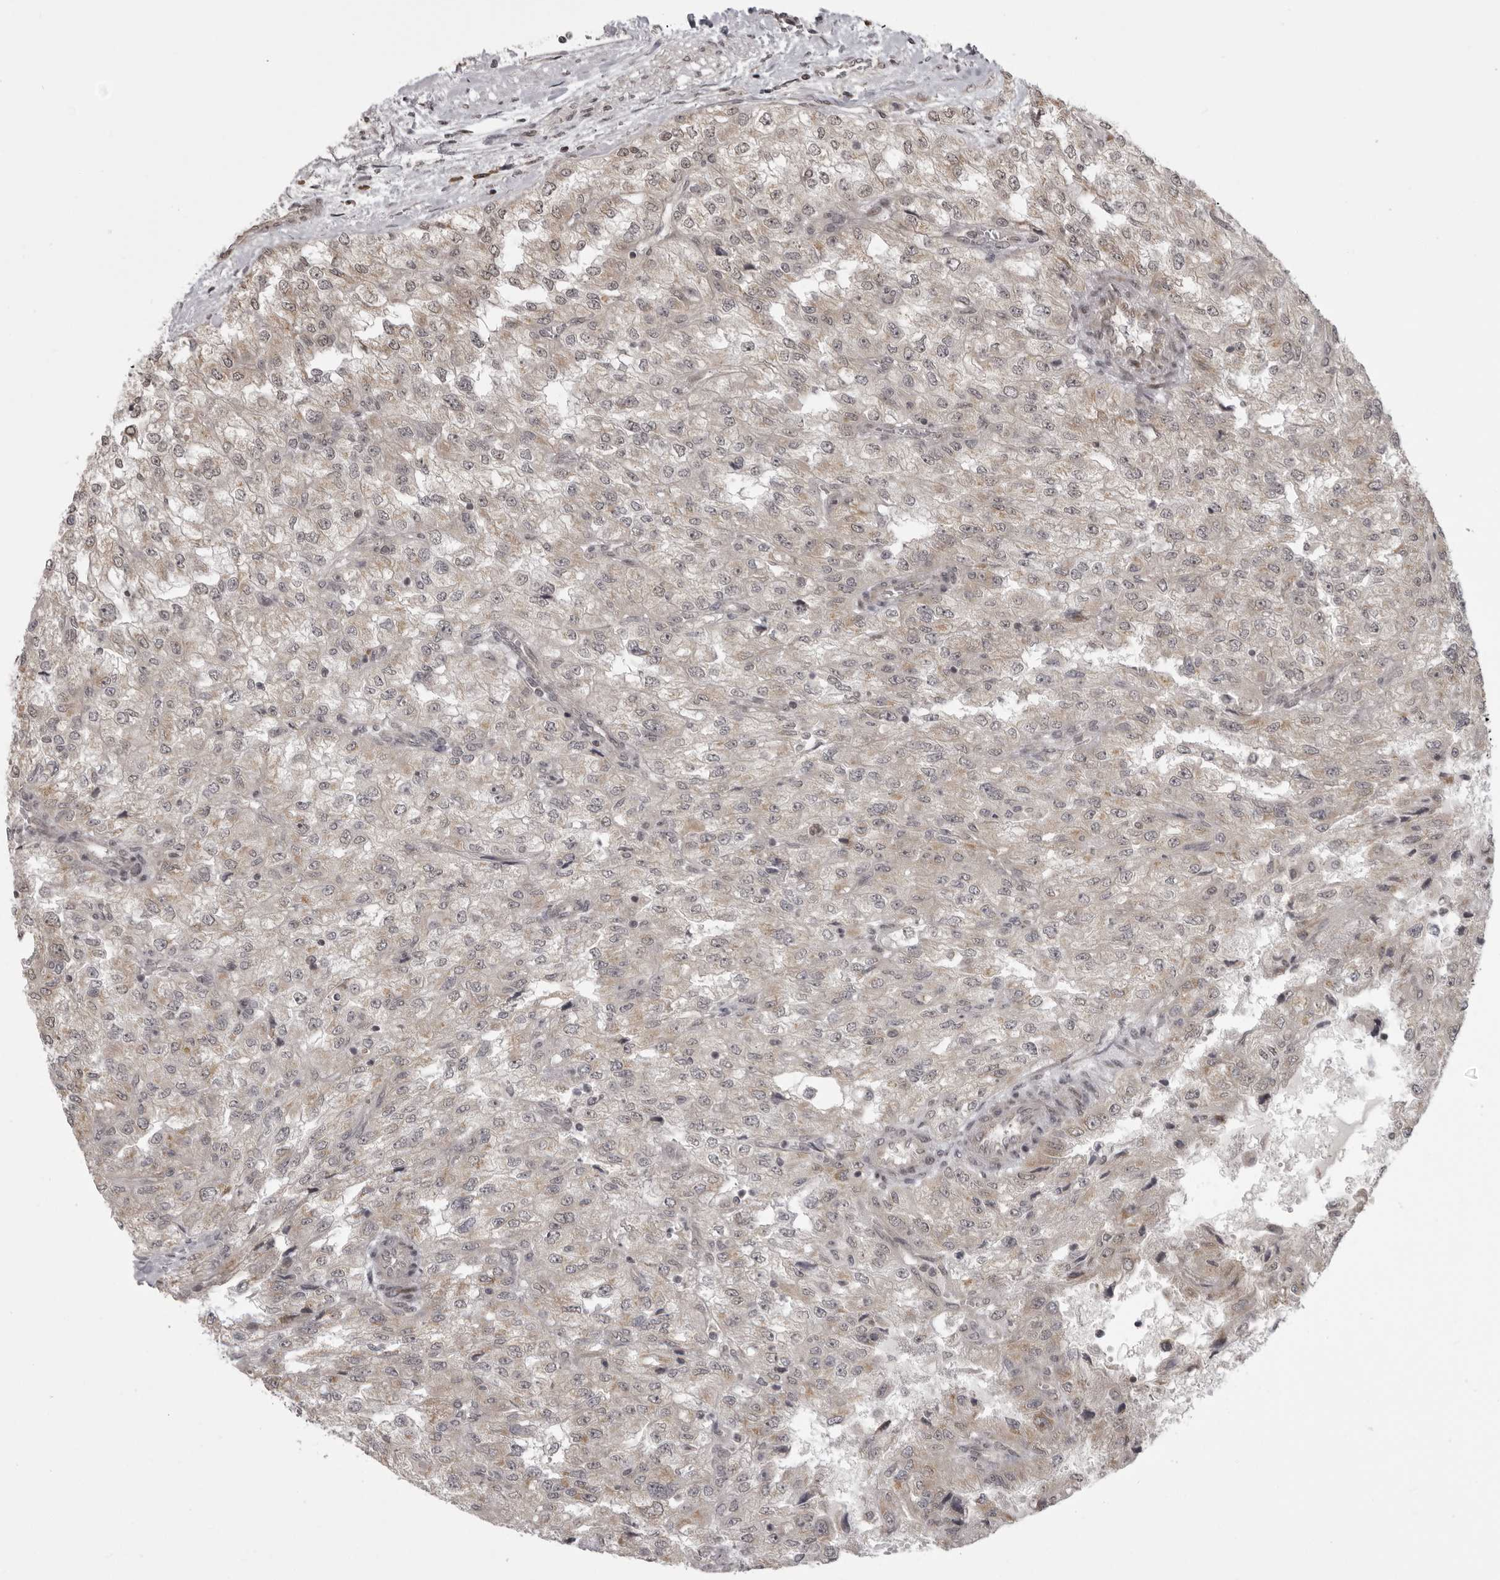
{"staining": {"intensity": "weak", "quantity": "<25%", "location": "nuclear"}, "tissue": "renal cancer", "cell_type": "Tumor cells", "image_type": "cancer", "snomed": [{"axis": "morphology", "description": "Adenocarcinoma, NOS"}, {"axis": "topography", "description": "Kidney"}], "caption": "IHC of renal adenocarcinoma demonstrates no expression in tumor cells.", "gene": "C1orf109", "patient": {"sex": "female", "age": 54}}